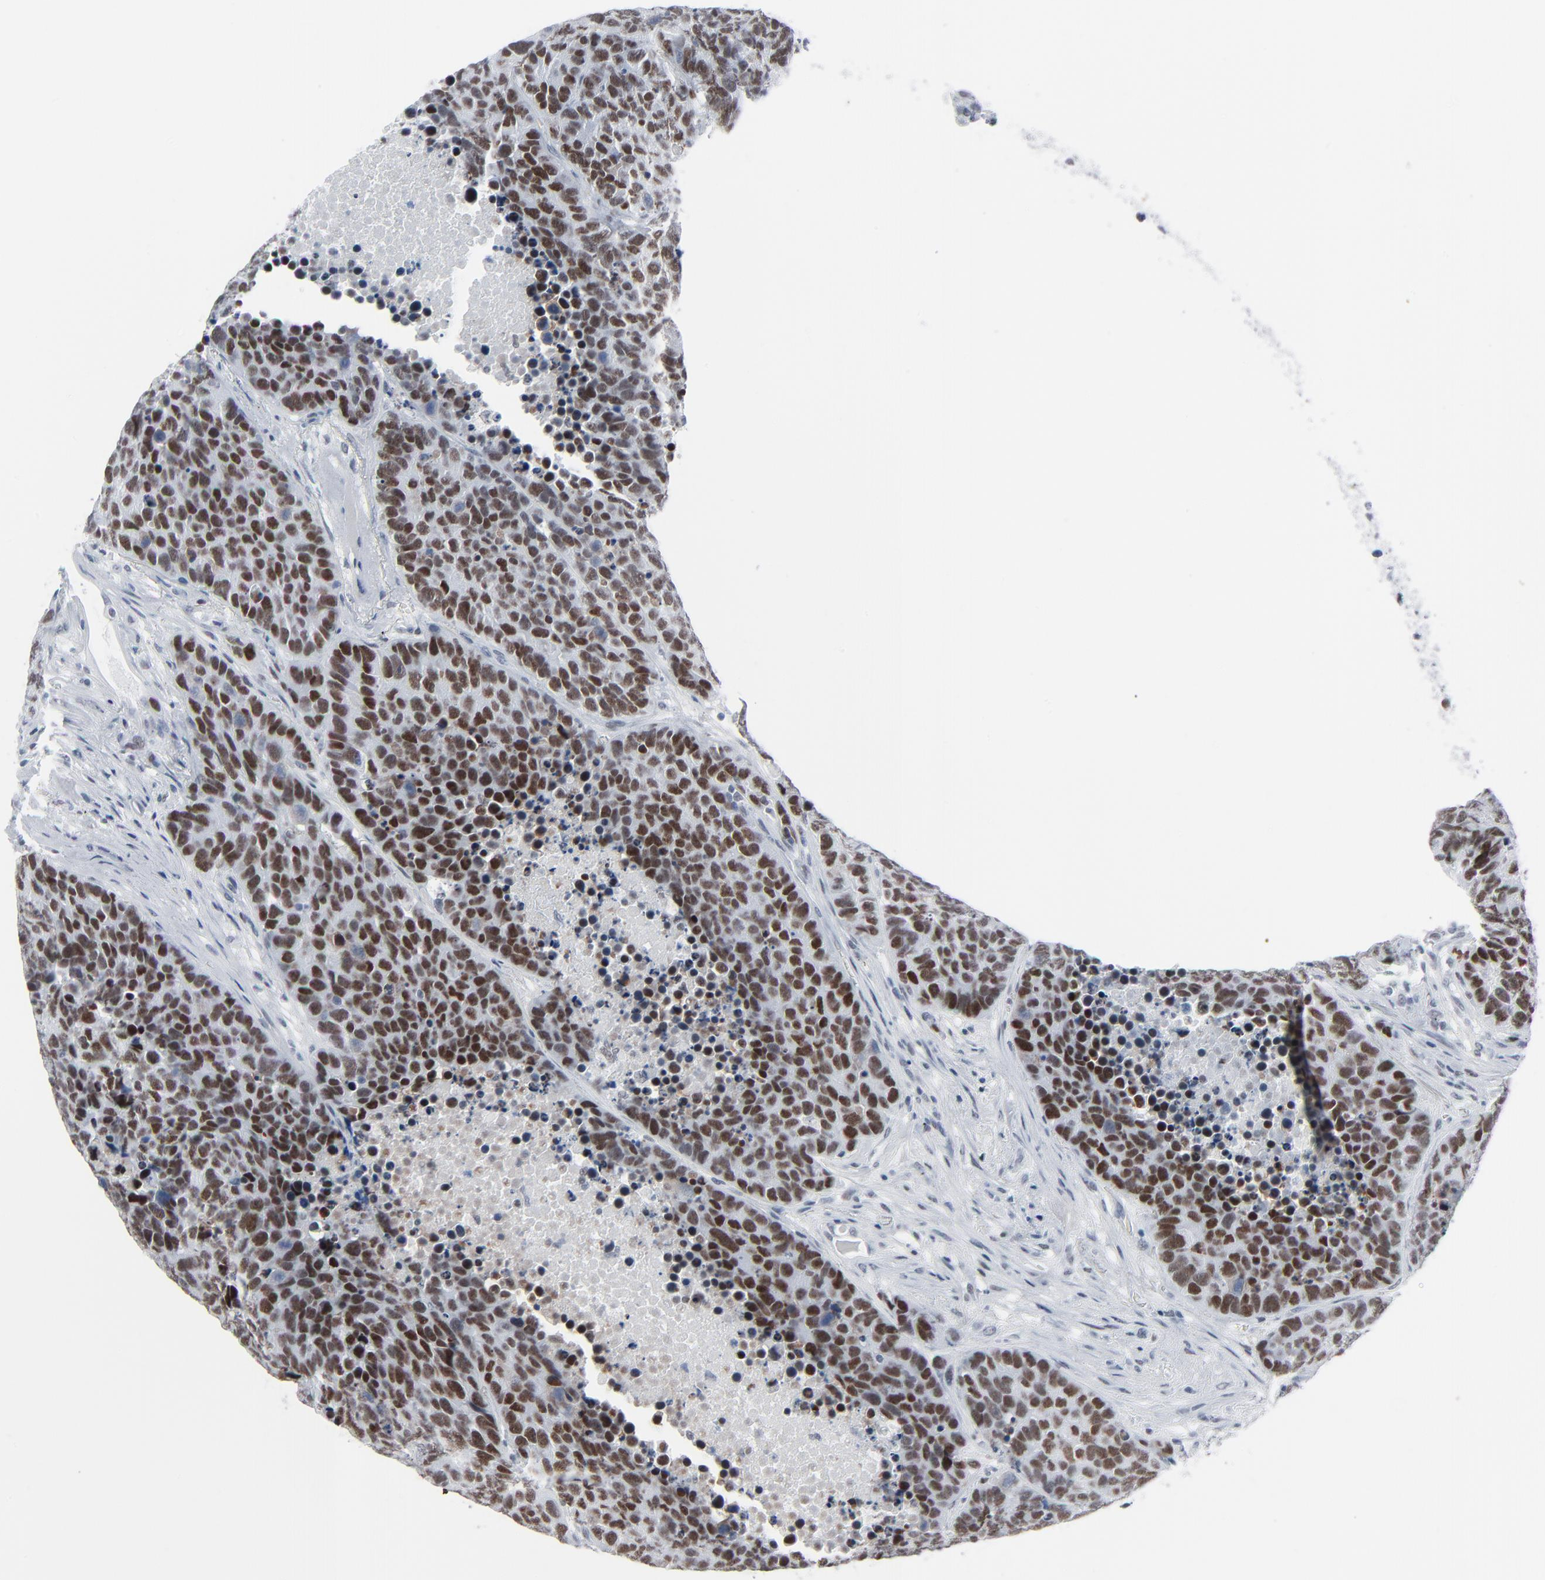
{"staining": {"intensity": "strong", "quantity": ">75%", "location": "nuclear"}, "tissue": "carcinoid", "cell_type": "Tumor cells", "image_type": "cancer", "snomed": [{"axis": "morphology", "description": "Carcinoid, malignant, NOS"}, {"axis": "topography", "description": "Lung"}], "caption": "The photomicrograph shows staining of carcinoid (malignant), revealing strong nuclear protein positivity (brown color) within tumor cells. (DAB = brown stain, brightfield microscopy at high magnification).", "gene": "SIRT1", "patient": {"sex": "male", "age": 60}}